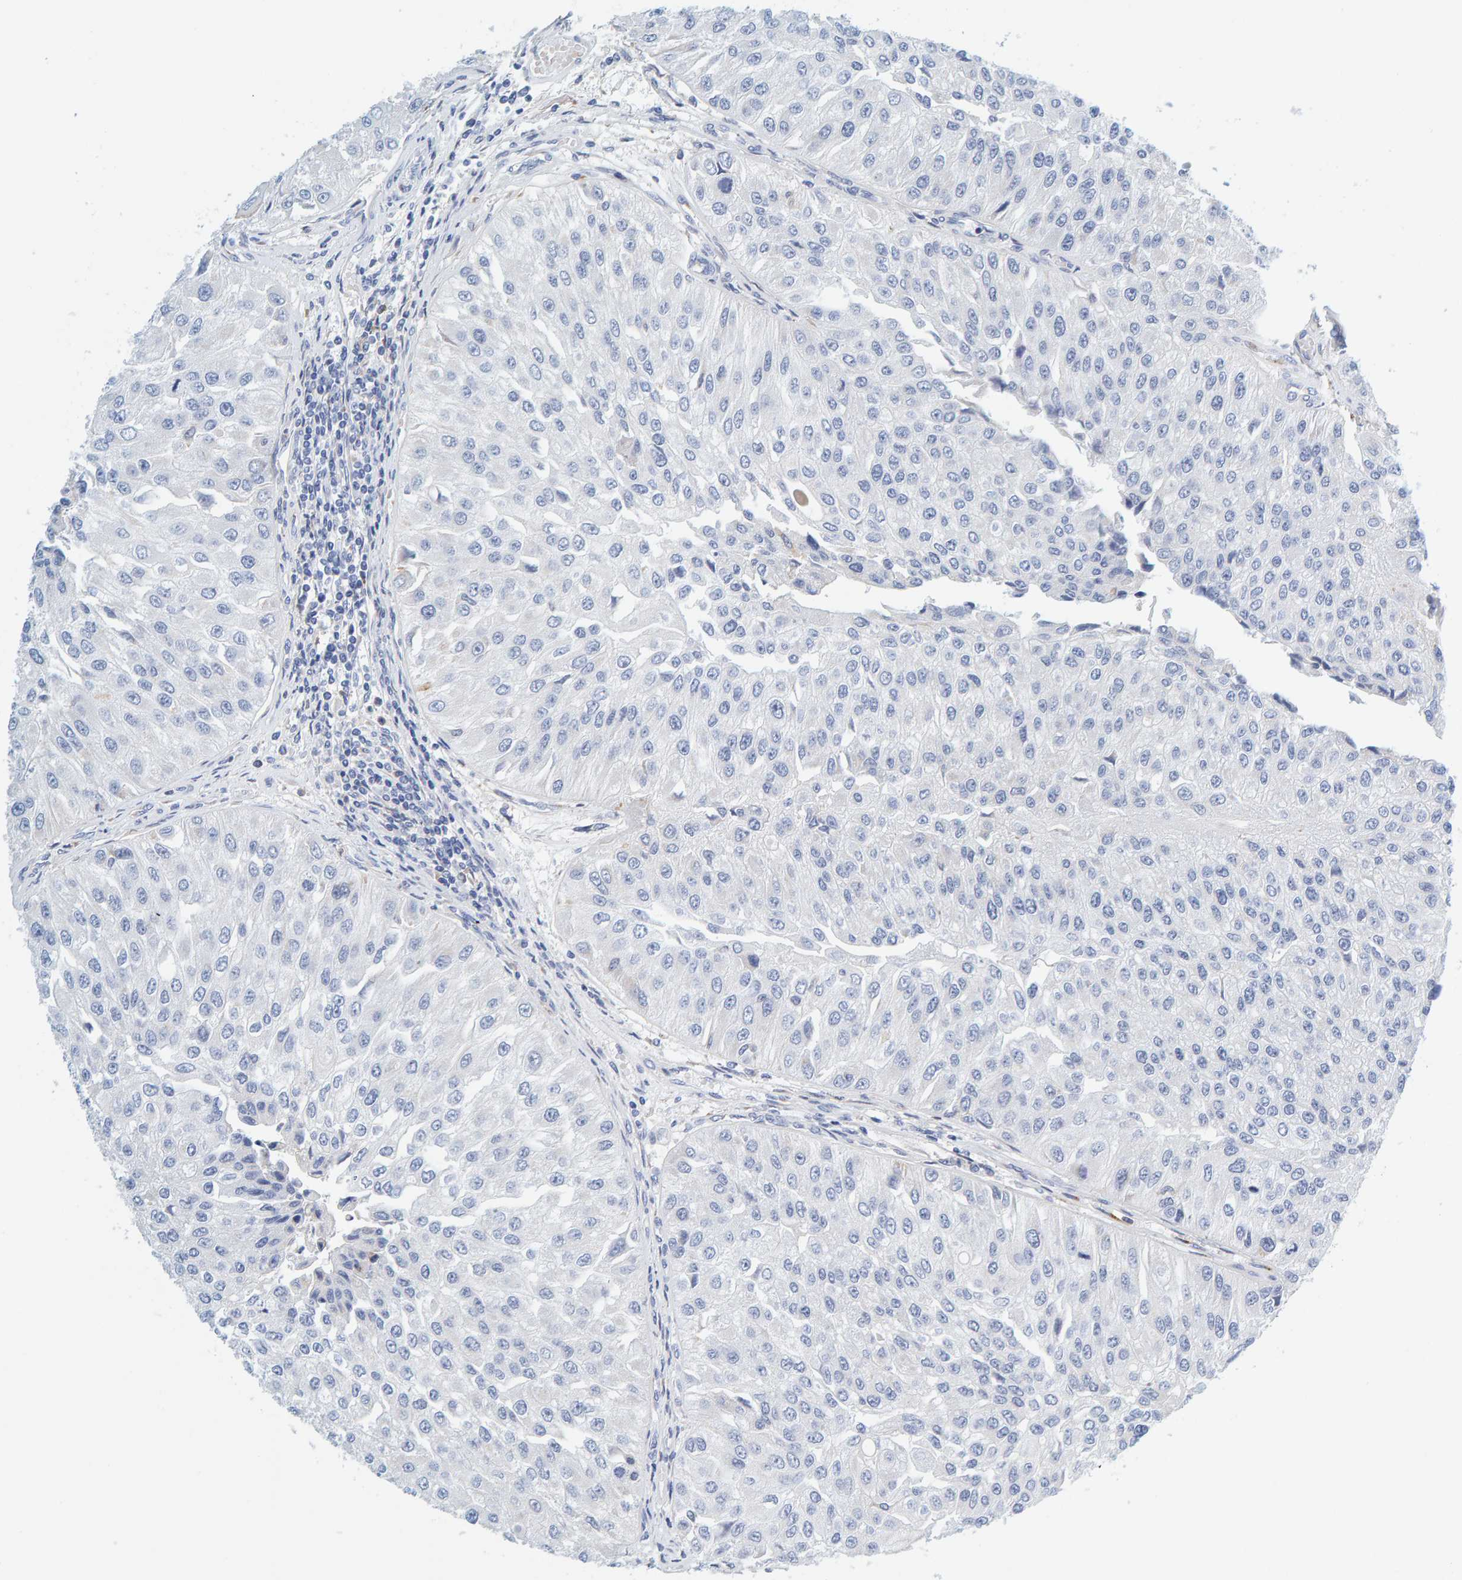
{"staining": {"intensity": "negative", "quantity": "none", "location": "none"}, "tissue": "urothelial cancer", "cell_type": "Tumor cells", "image_type": "cancer", "snomed": [{"axis": "morphology", "description": "Urothelial carcinoma, High grade"}, {"axis": "topography", "description": "Kidney"}, {"axis": "topography", "description": "Urinary bladder"}], "caption": "Tumor cells are negative for brown protein staining in high-grade urothelial carcinoma.", "gene": "MOG", "patient": {"sex": "male", "age": 77}}